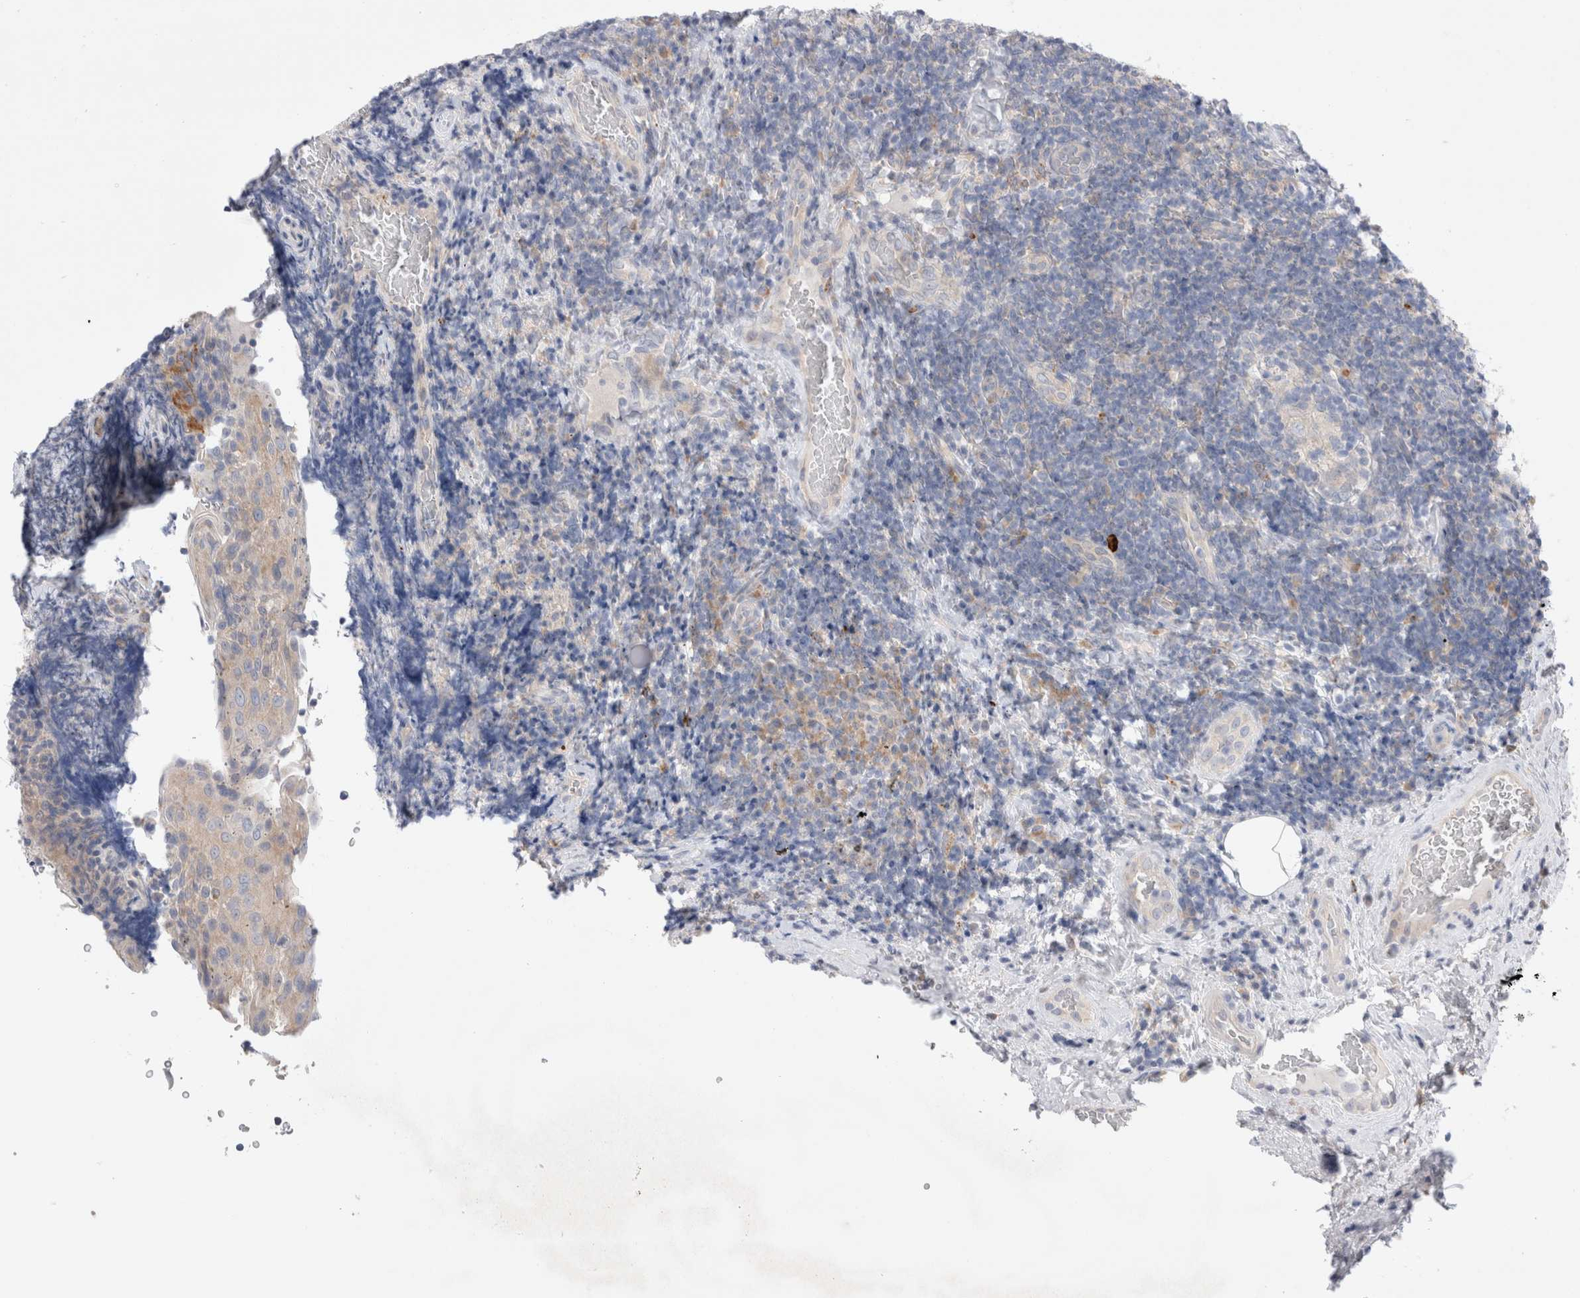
{"staining": {"intensity": "negative", "quantity": "none", "location": "none"}, "tissue": "lymphoma", "cell_type": "Tumor cells", "image_type": "cancer", "snomed": [{"axis": "morphology", "description": "Malignant lymphoma, non-Hodgkin's type, High grade"}, {"axis": "topography", "description": "Tonsil"}], "caption": "A photomicrograph of high-grade malignant lymphoma, non-Hodgkin's type stained for a protein shows no brown staining in tumor cells.", "gene": "RBM12B", "patient": {"sex": "female", "age": 36}}